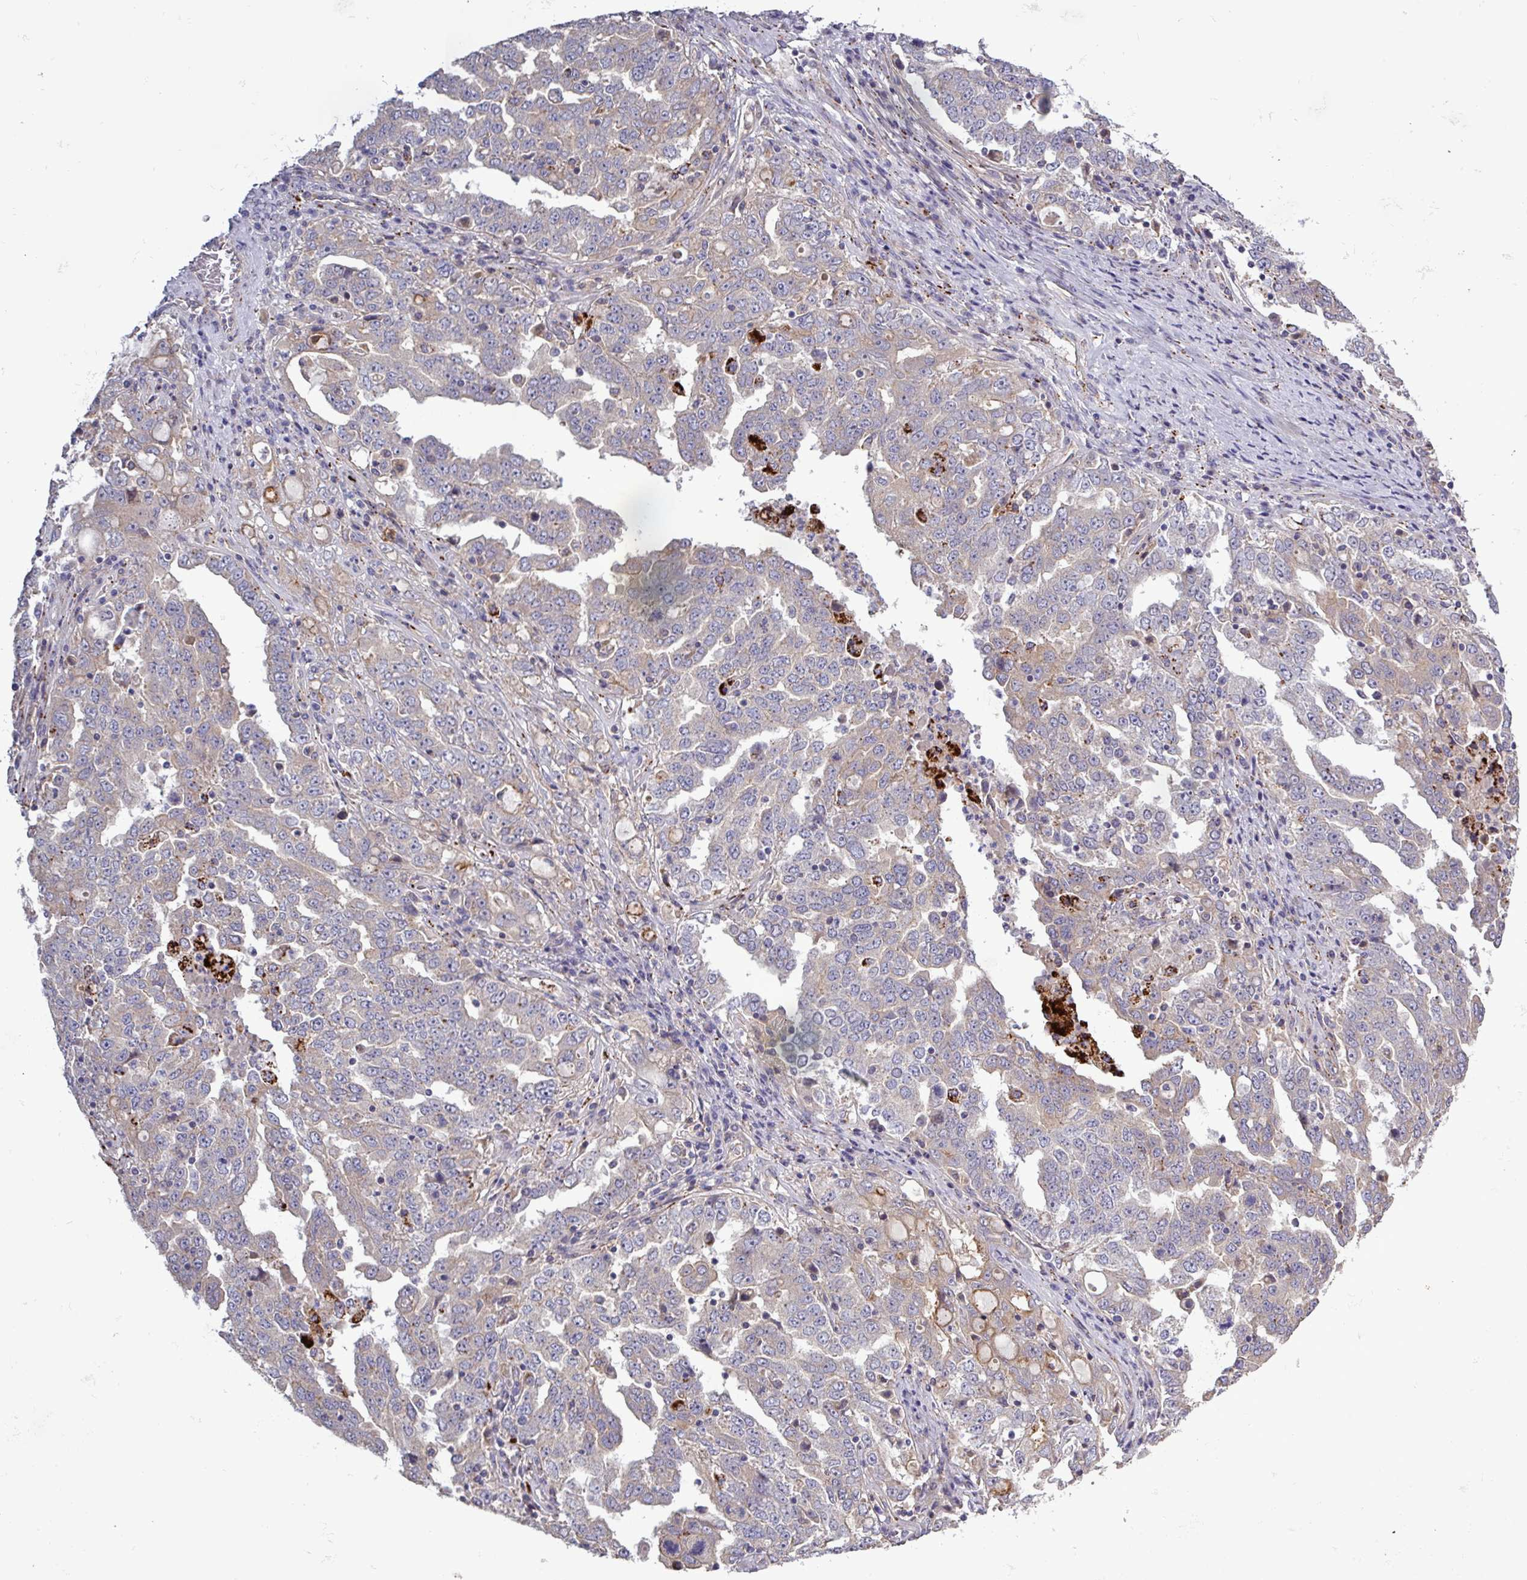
{"staining": {"intensity": "weak", "quantity": "25%-75%", "location": "cytoplasmic/membranous"}, "tissue": "ovarian cancer", "cell_type": "Tumor cells", "image_type": "cancer", "snomed": [{"axis": "morphology", "description": "Carcinoma, endometroid"}, {"axis": "topography", "description": "Ovary"}], "caption": "Ovarian cancer (endometroid carcinoma) tissue displays weak cytoplasmic/membranous positivity in approximately 25%-75% of tumor cells, visualized by immunohistochemistry.", "gene": "PLIN2", "patient": {"sex": "female", "age": 62}}